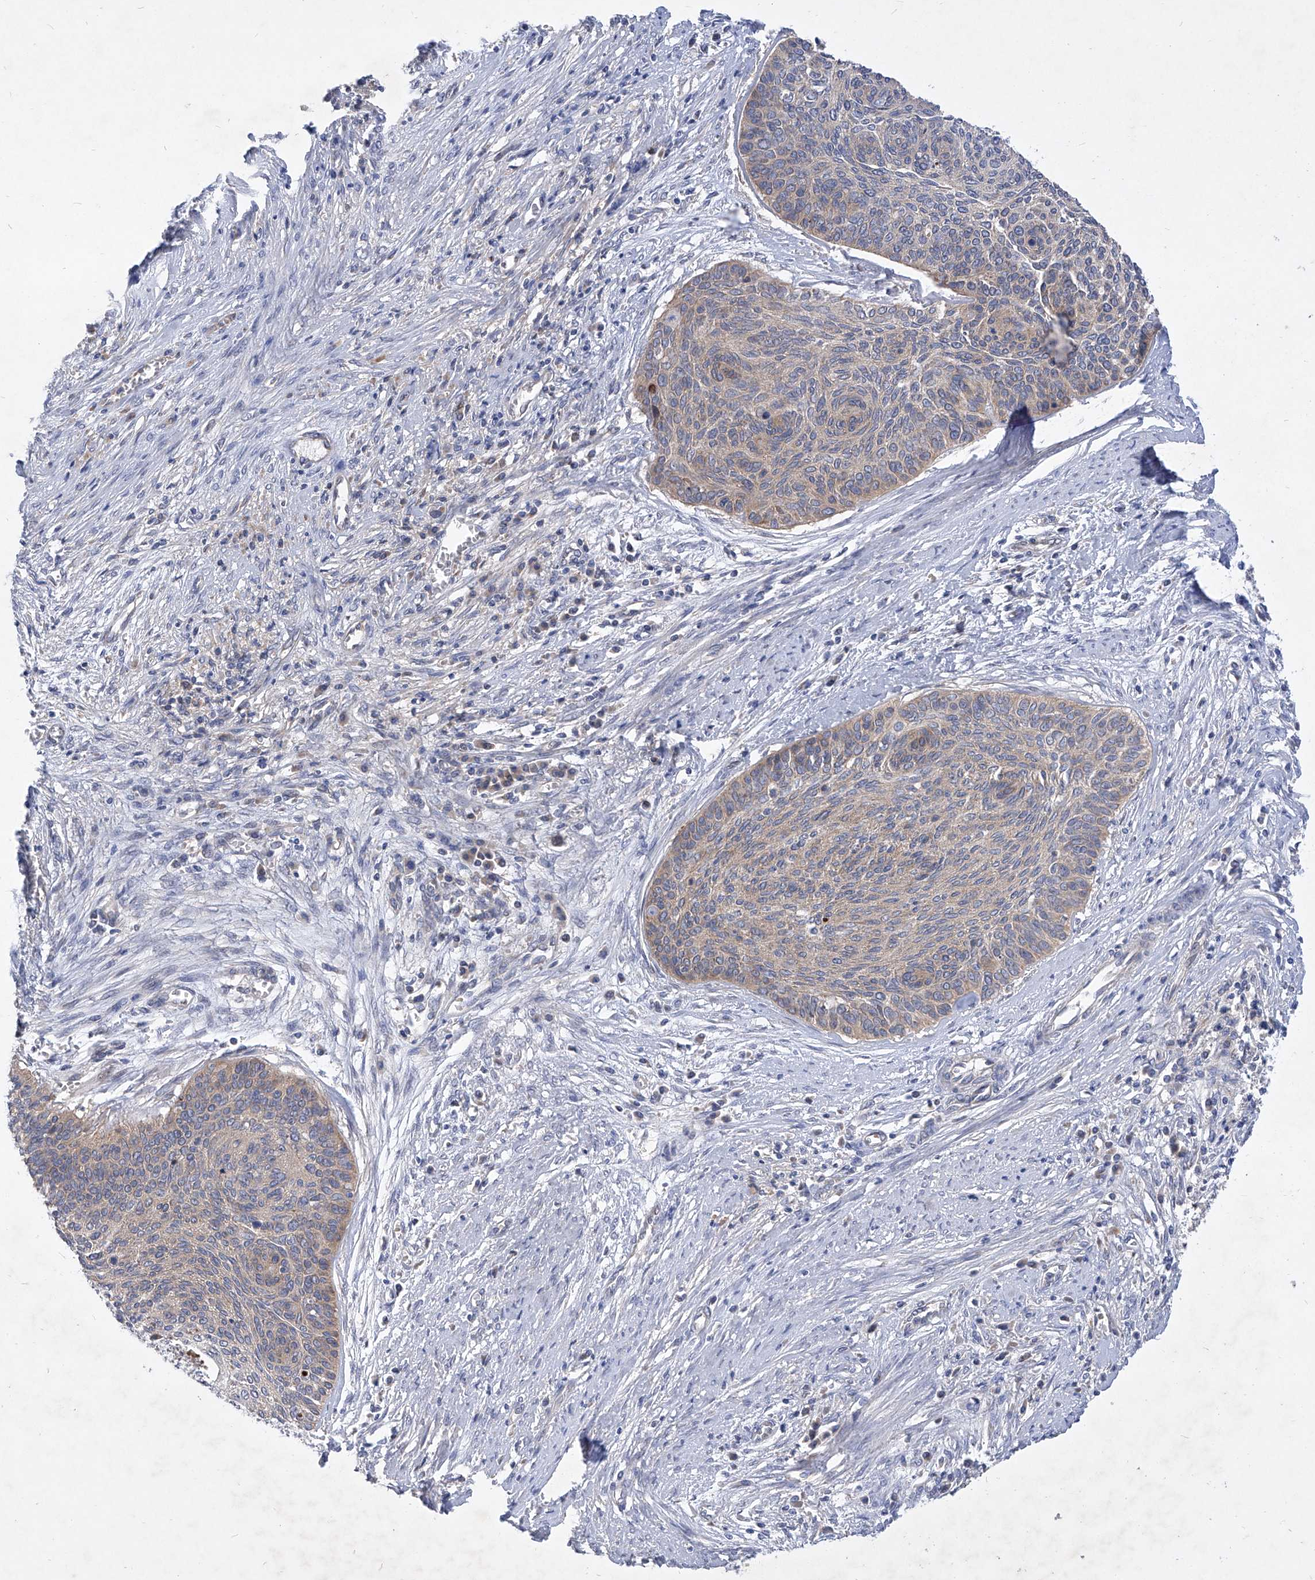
{"staining": {"intensity": "weak", "quantity": "<25%", "location": "cytoplasmic/membranous"}, "tissue": "cervical cancer", "cell_type": "Tumor cells", "image_type": "cancer", "snomed": [{"axis": "morphology", "description": "Squamous cell carcinoma, NOS"}, {"axis": "topography", "description": "Cervix"}], "caption": "Immunohistochemical staining of cervical squamous cell carcinoma reveals no significant staining in tumor cells.", "gene": "COQ3", "patient": {"sex": "female", "age": 55}}